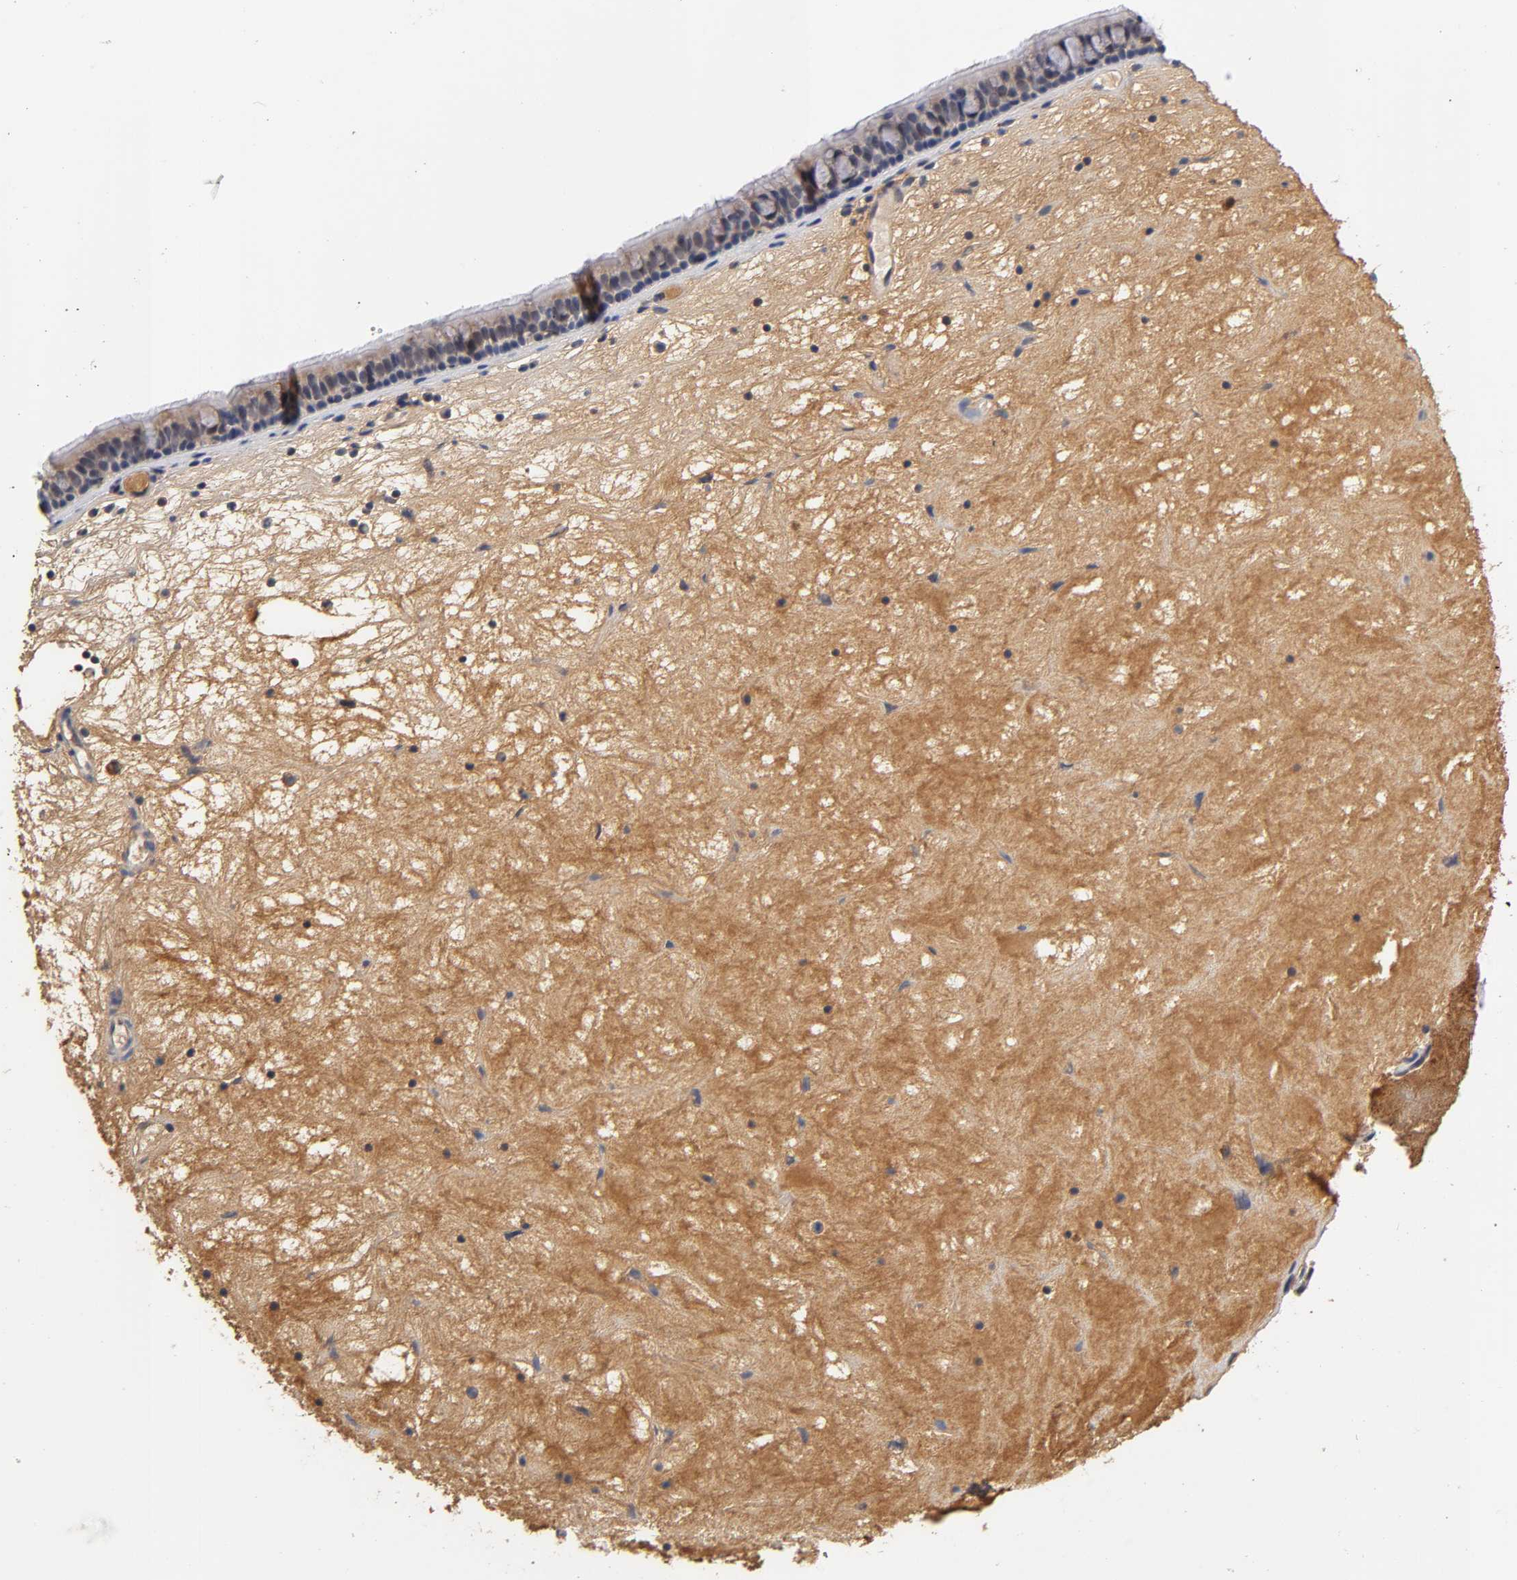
{"staining": {"intensity": "moderate", "quantity": ">75%", "location": "cytoplasmic/membranous"}, "tissue": "nasopharynx", "cell_type": "Respiratory epithelial cells", "image_type": "normal", "snomed": [{"axis": "morphology", "description": "Normal tissue, NOS"}, {"axis": "topography", "description": "Nasopharynx"}], "caption": "This histopathology image reveals benign nasopharynx stained with IHC to label a protein in brown. The cytoplasmic/membranous of respiratory epithelial cells show moderate positivity for the protein. Nuclei are counter-stained blue.", "gene": "RPS29", "patient": {"sex": "female", "age": 78}}